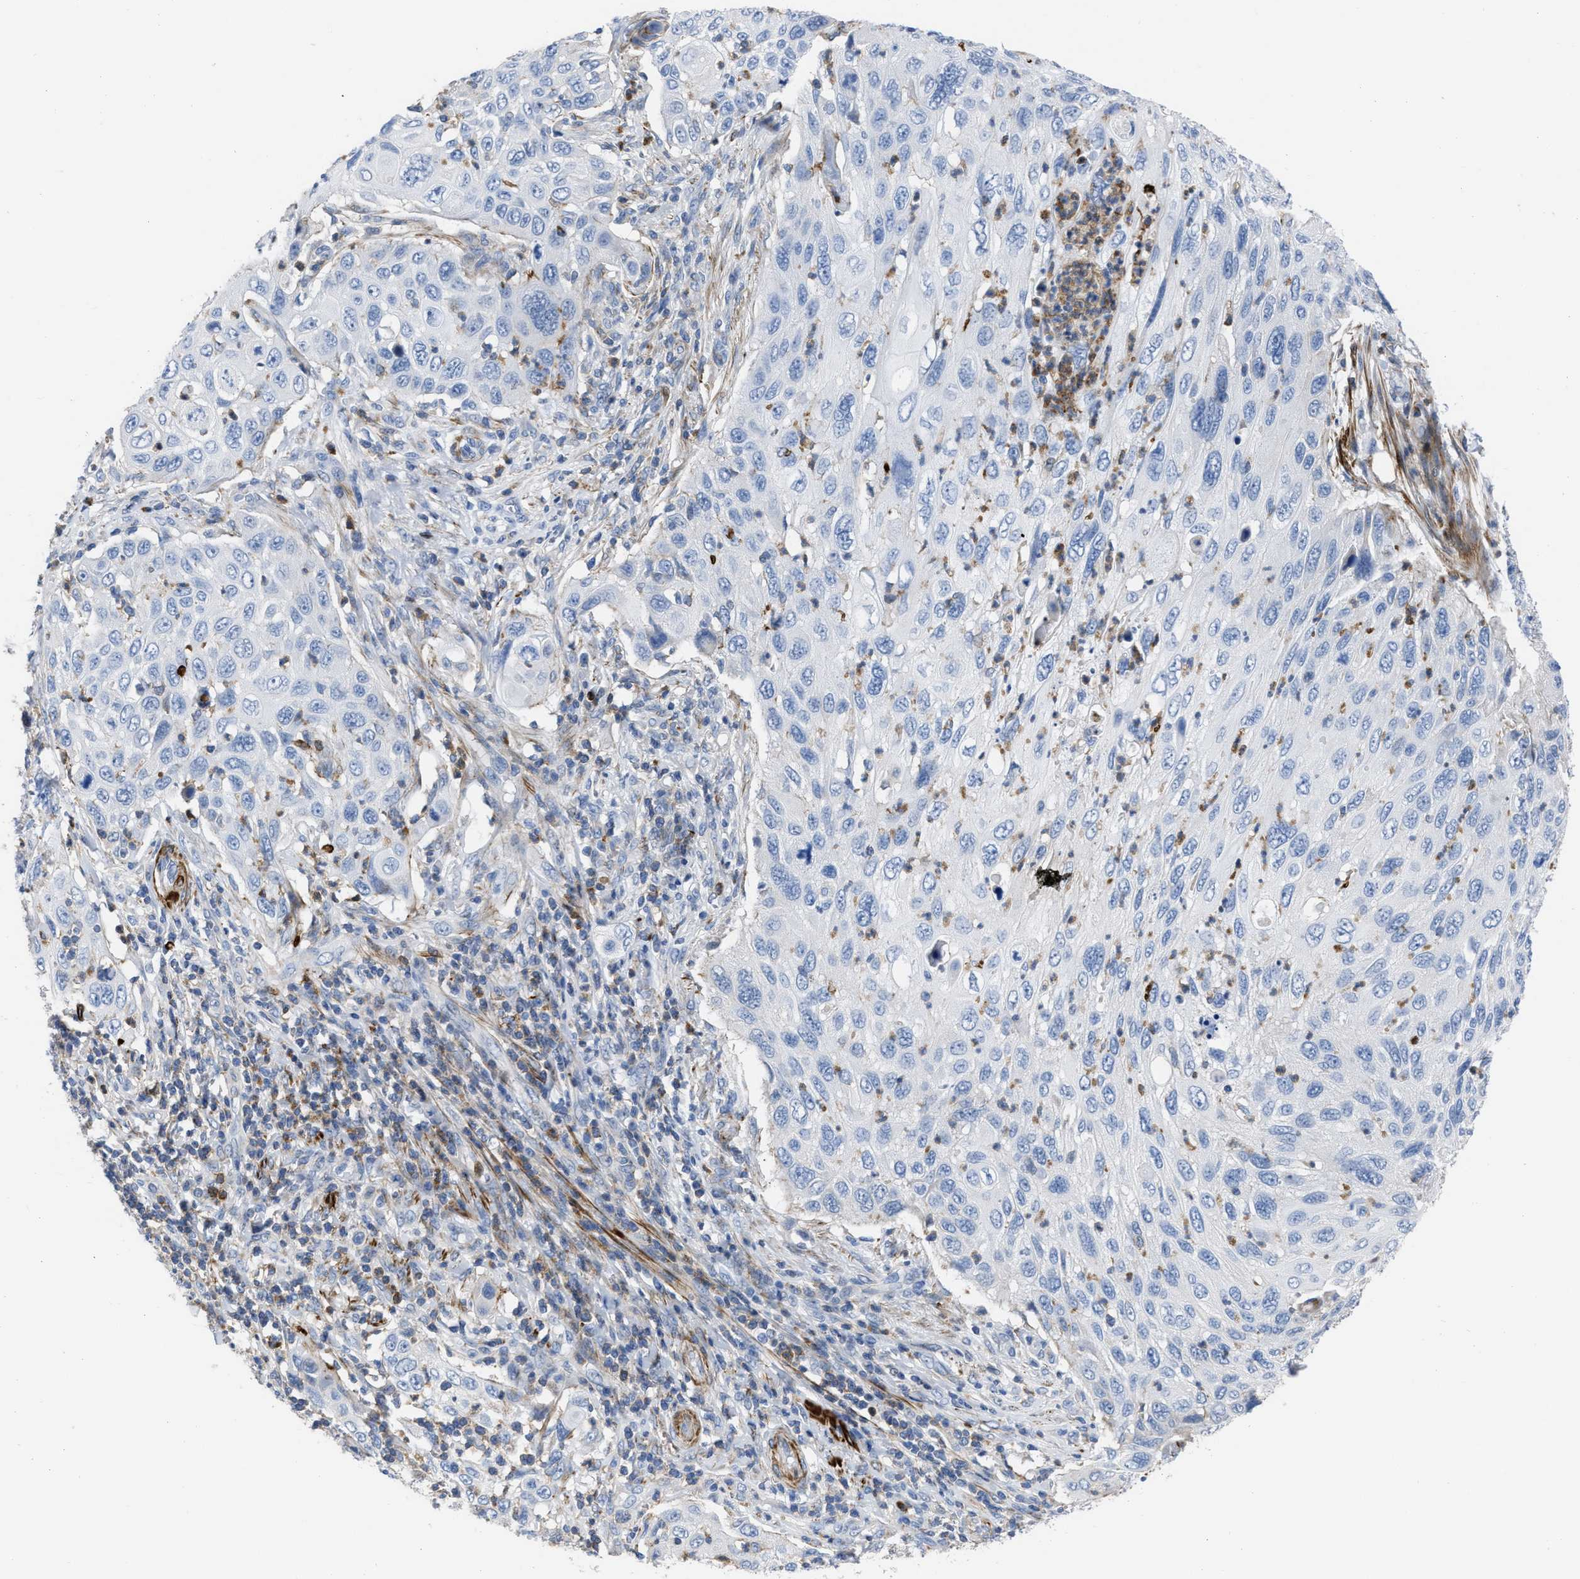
{"staining": {"intensity": "negative", "quantity": "none", "location": "none"}, "tissue": "cervical cancer", "cell_type": "Tumor cells", "image_type": "cancer", "snomed": [{"axis": "morphology", "description": "Squamous cell carcinoma, NOS"}, {"axis": "topography", "description": "Cervix"}], "caption": "Protein analysis of cervical cancer reveals no significant expression in tumor cells.", "gene": "PRMT2", "patient": {"sex": "female", "age": 70}}